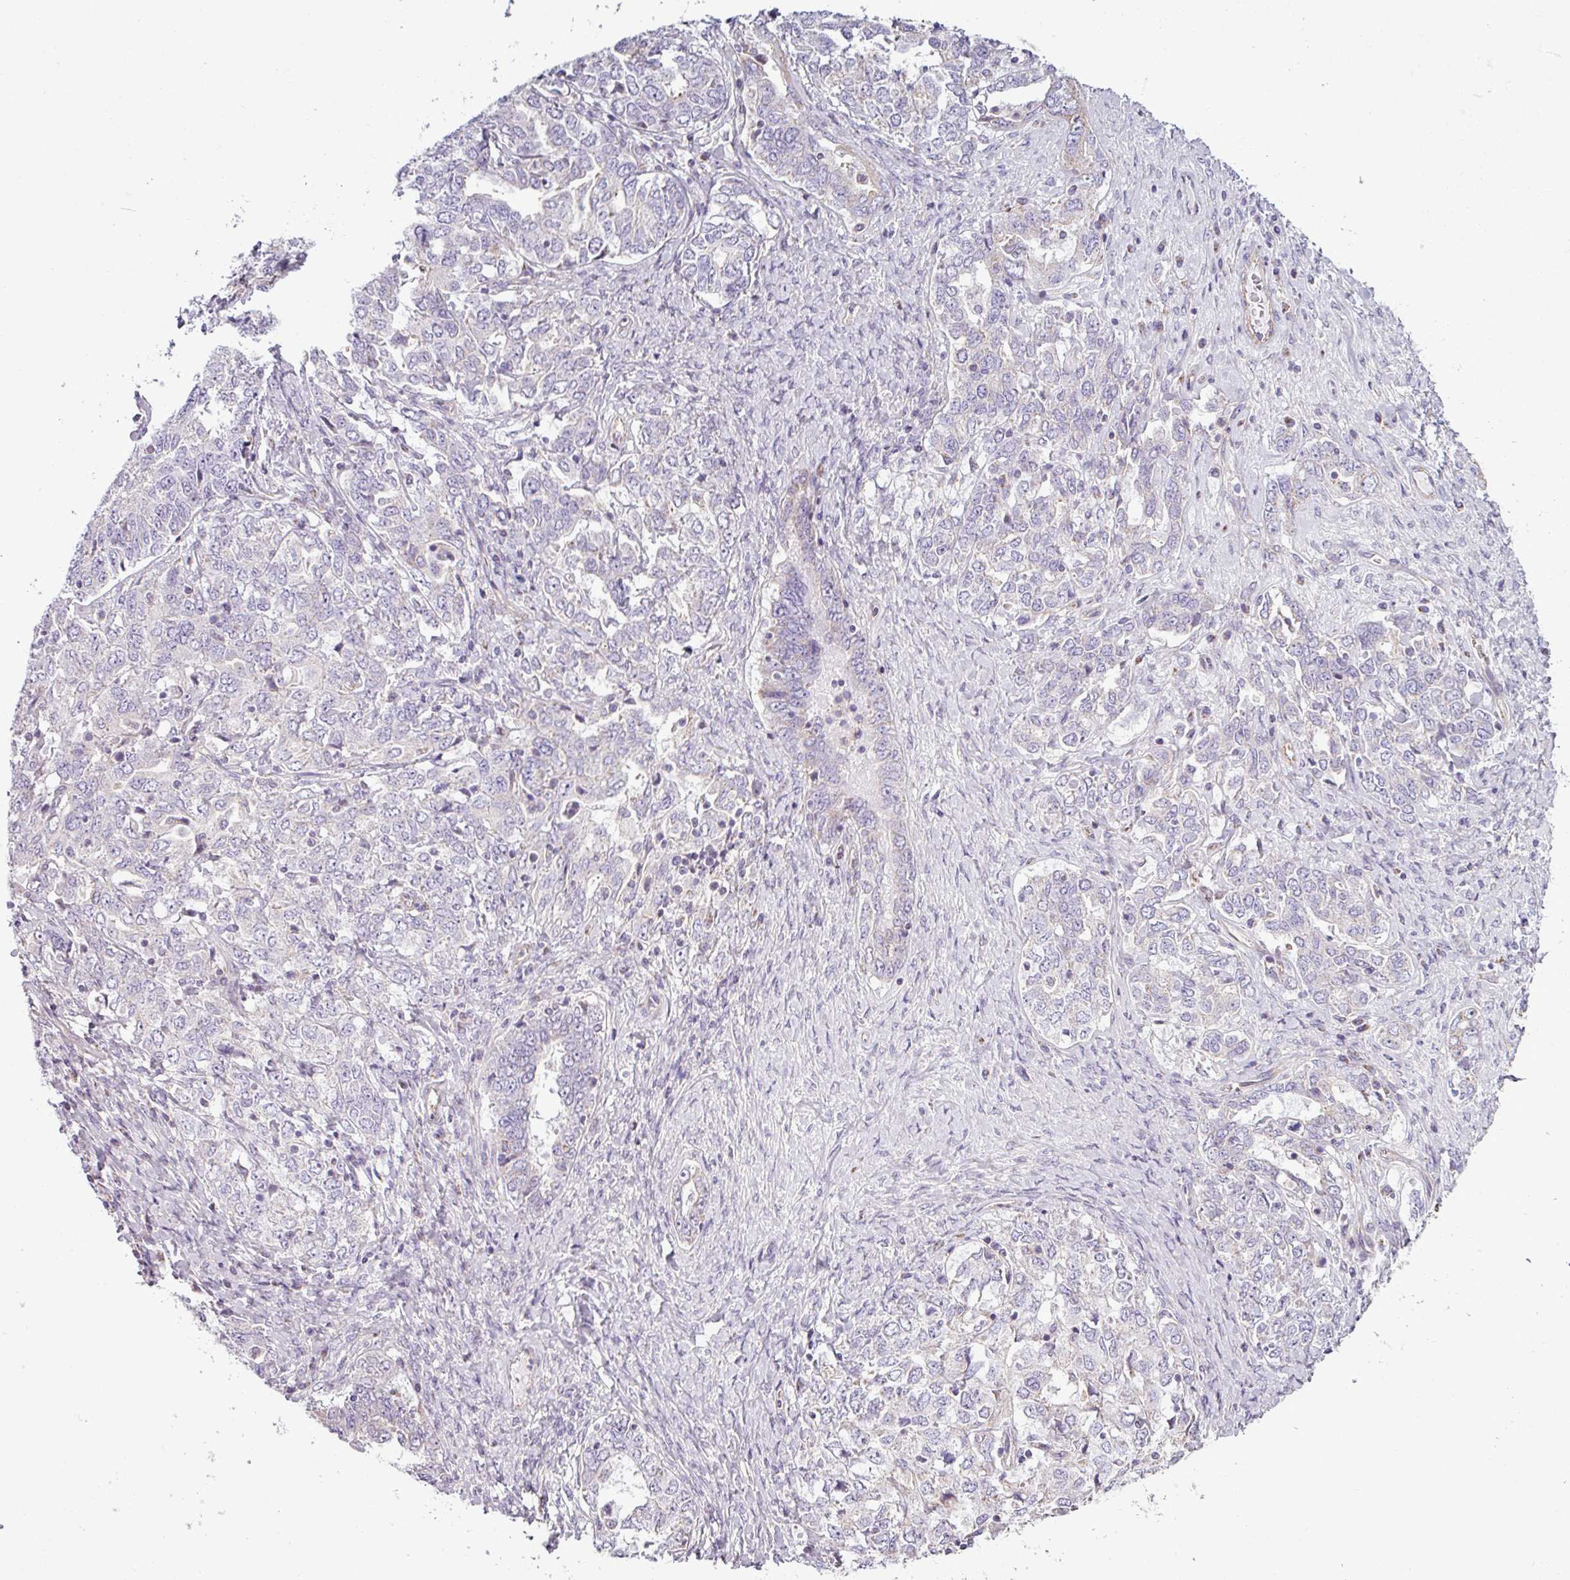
{"staining": {"intensity": "negative", "quantity": "none", "location": "none"}, "tissue": "ovarian cancer", "cell_type": "Tumor cells", "image_type": "cancer", "snomed": [{"axis": "morphology", "description": "Carcinoma, endometroid"}, {"axis": "topography", "description": "Ovary"}], "caption": "Protein analysis of ovarian cancer (endometroid carcinoma) demonstrates no significant positivity in tumor cells.", "gene": "BTN2A2", "patient": {"sex": "female", "age": 62}}